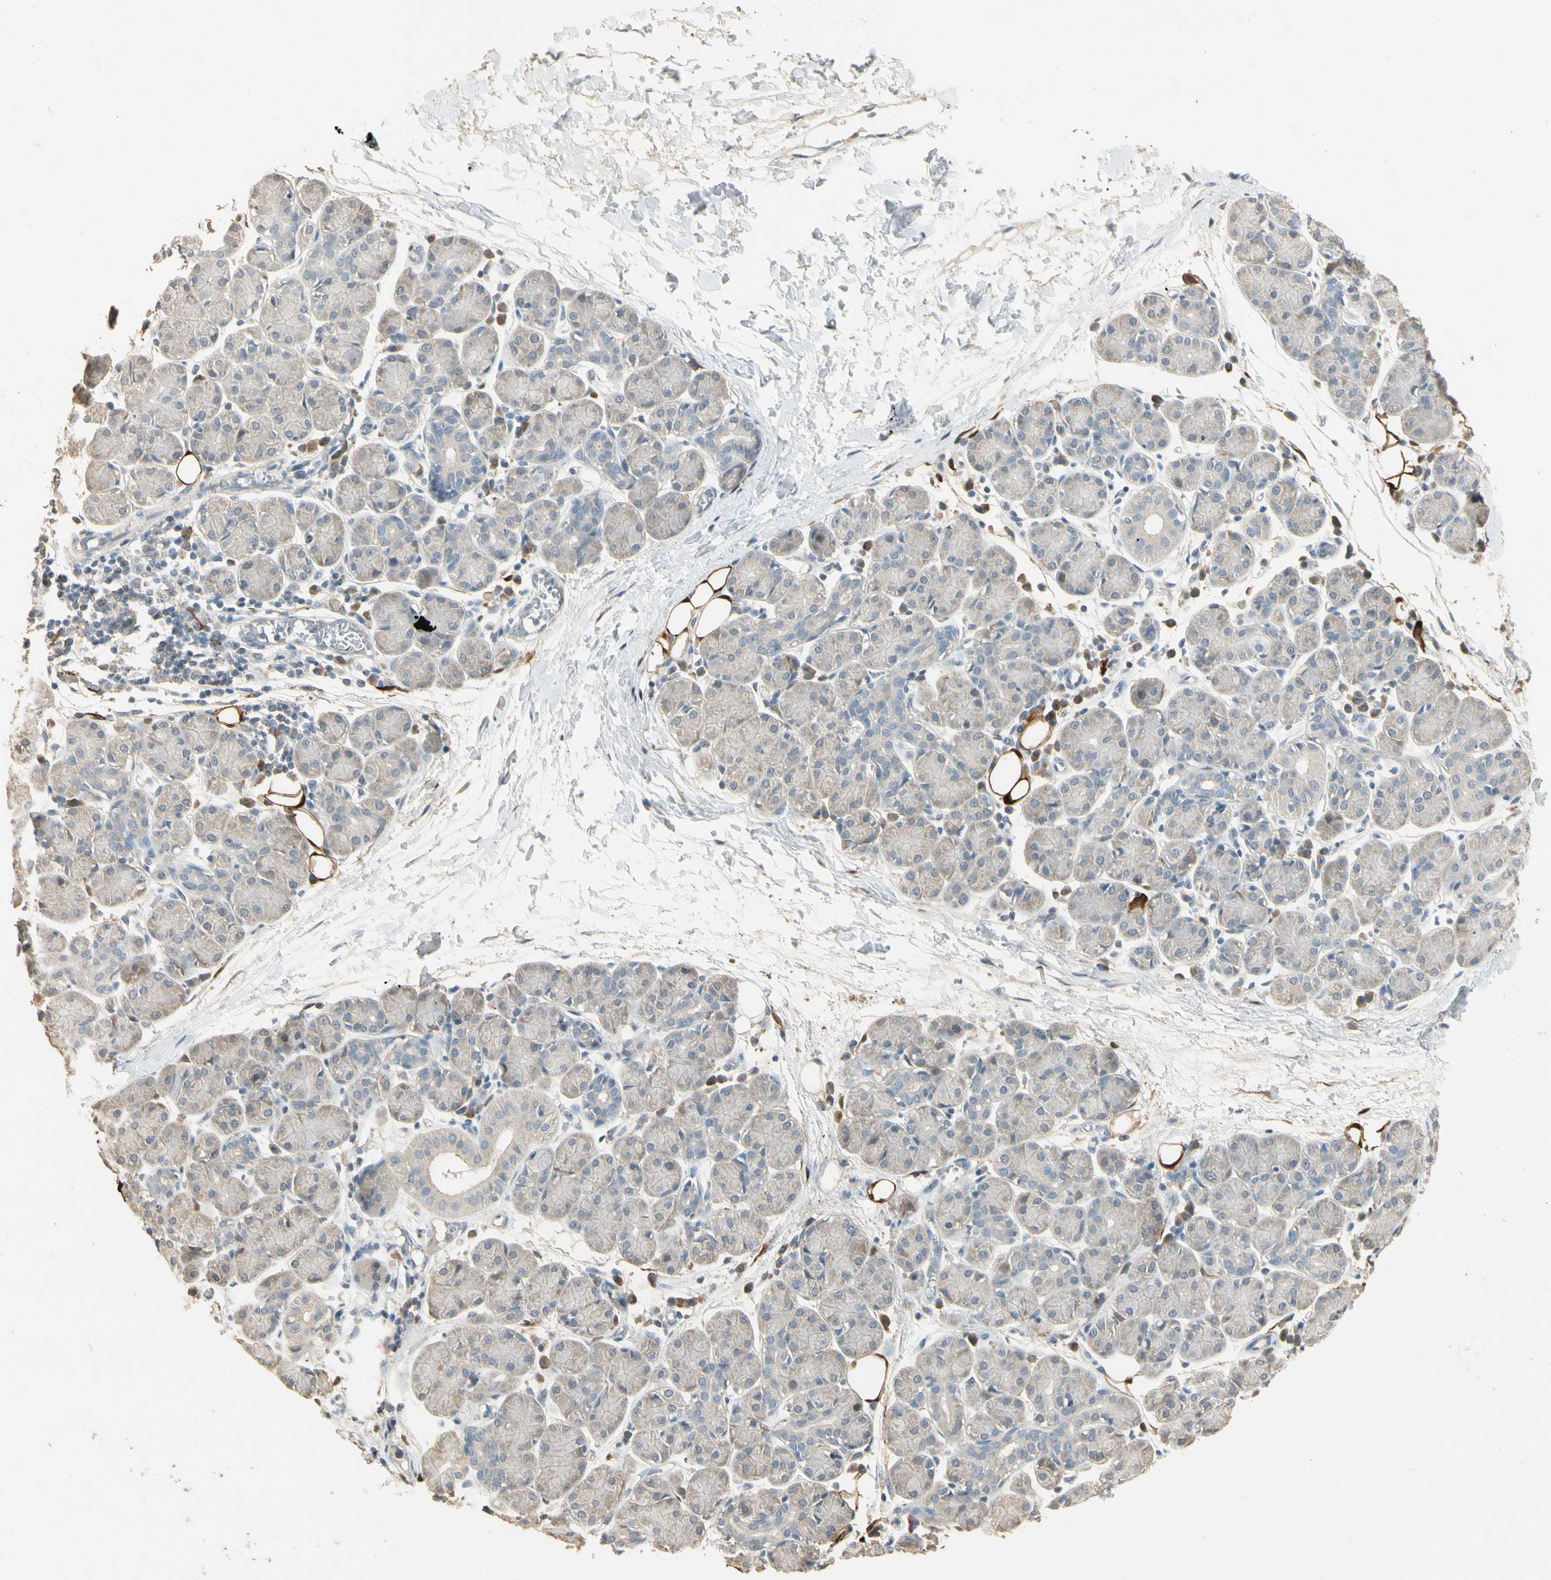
{"staining": {"intensity": "weak", "quantity": "25%-75%", "location": "cytoplasmic/membranous"}, "tissue": "salivary gland", "cell_type": "Glandular cells", "image_type": "normal", "snomed": [{"axis": "morphology", "description": "Normal tissue, NOS"}, {"axis": "morphology", "description": "Inflammation, NOS"}, {"axis": "topography", "description": "Lymph node"}, {"axis": "topography", "description": "Salivary gland"}], "caption": "Benign salivary gland reveals weak cytoplasmic/membranous staining in about 25%-75% of glandular cells (DAB = brown stain, brightfield microscopy at high magnification)..", "gene": "GNE", "patient": {"sex": "male", "age": 3}}